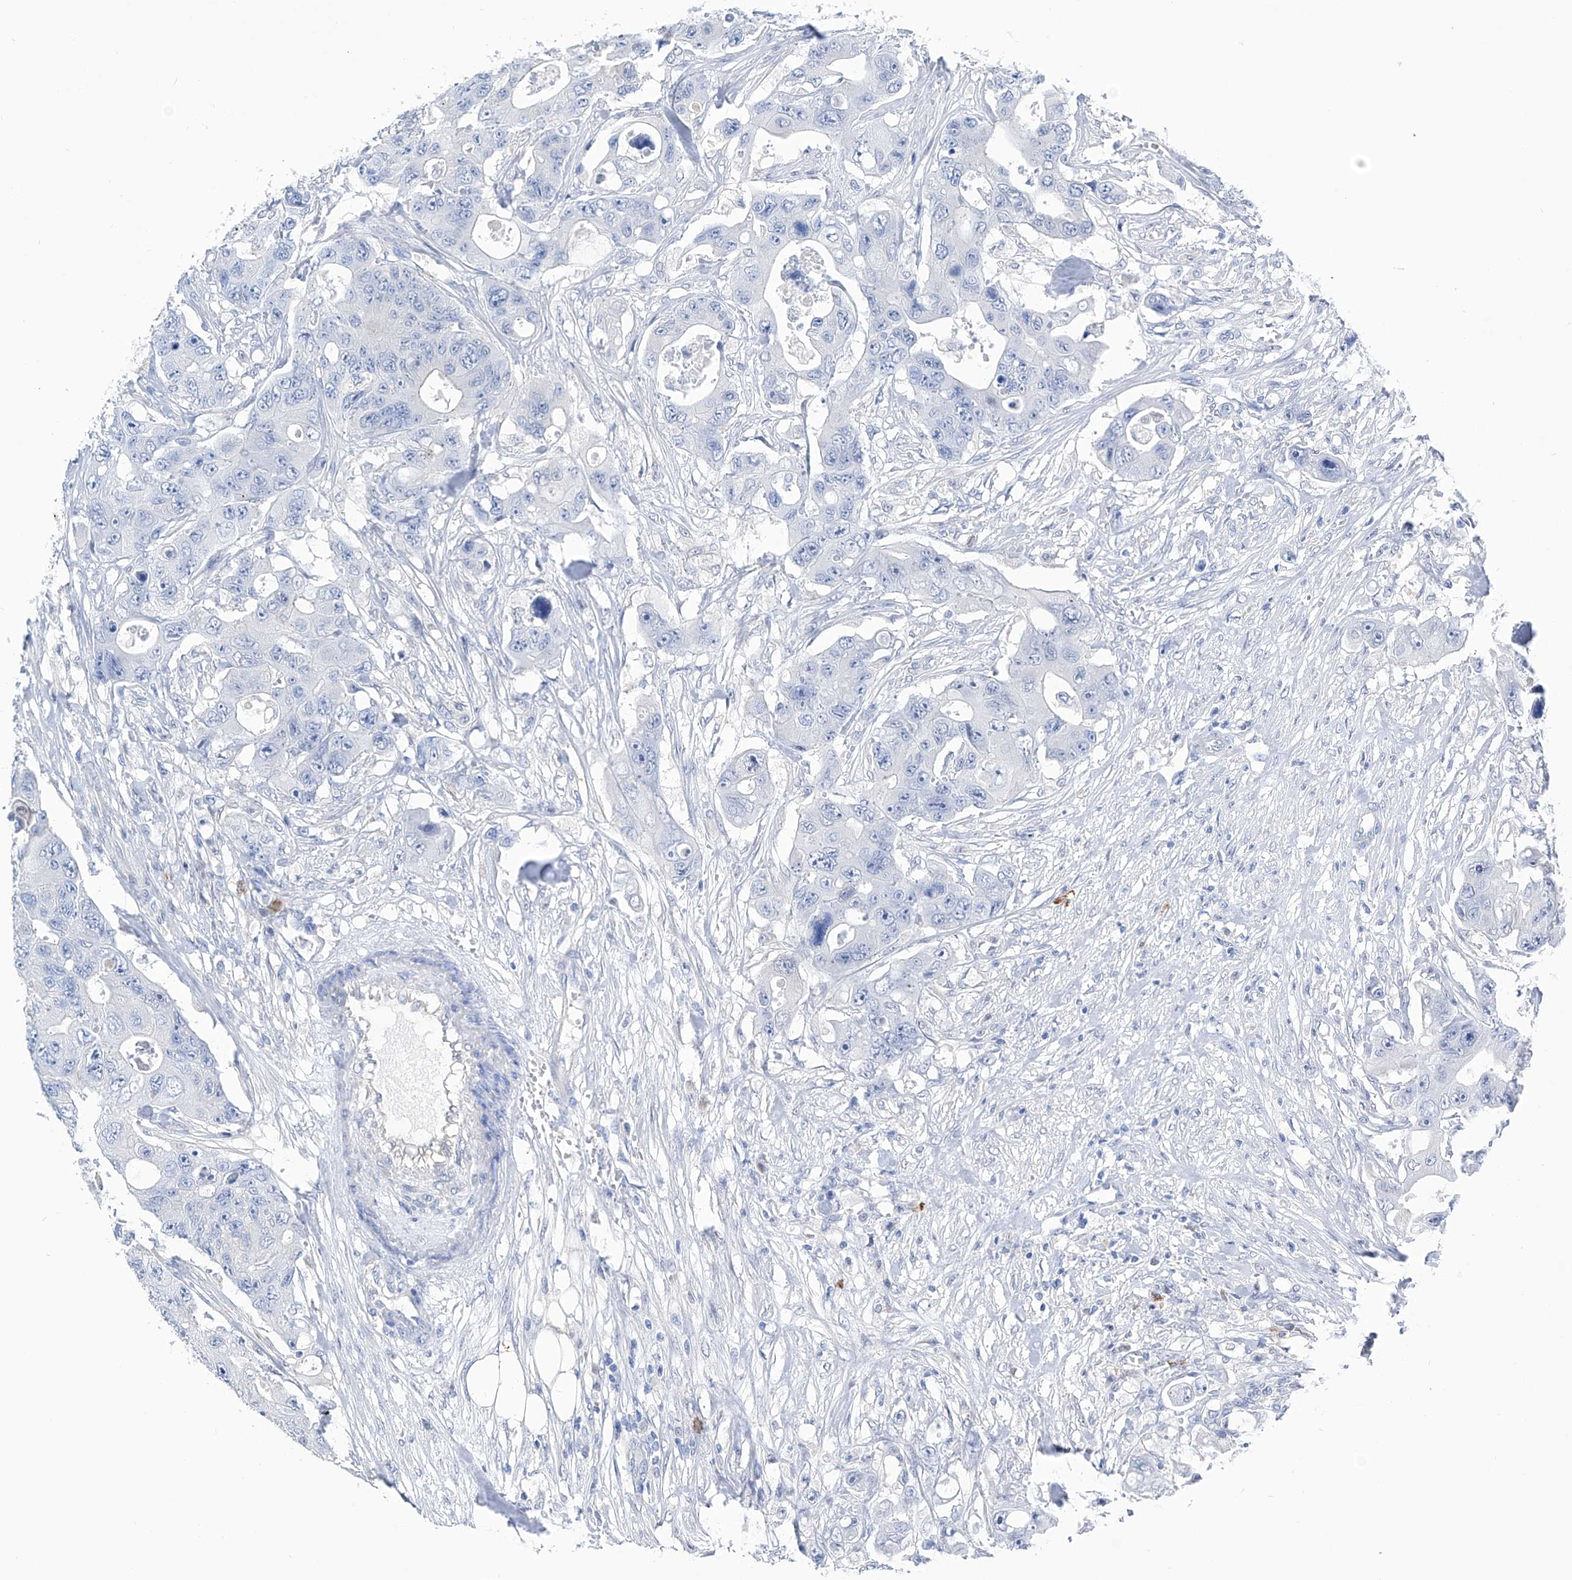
{"staining": {"intensity": "negative", "quantity": "none", "location": "none"}, "tissue": "colorectal cancer", "cell_type": "Tumor cells", "image_type": "cancer", "snomed": [{"axis": "morphology", "description": "Adenocarcinoma, NOS"}, {"axis": "topography", "description": "Colon"}], "caption": "Tumor cells show no significant staining in colorectal adenocarcinoma.", "gene": "PGM3", "patient": {"sex": "female", "age": 46}}